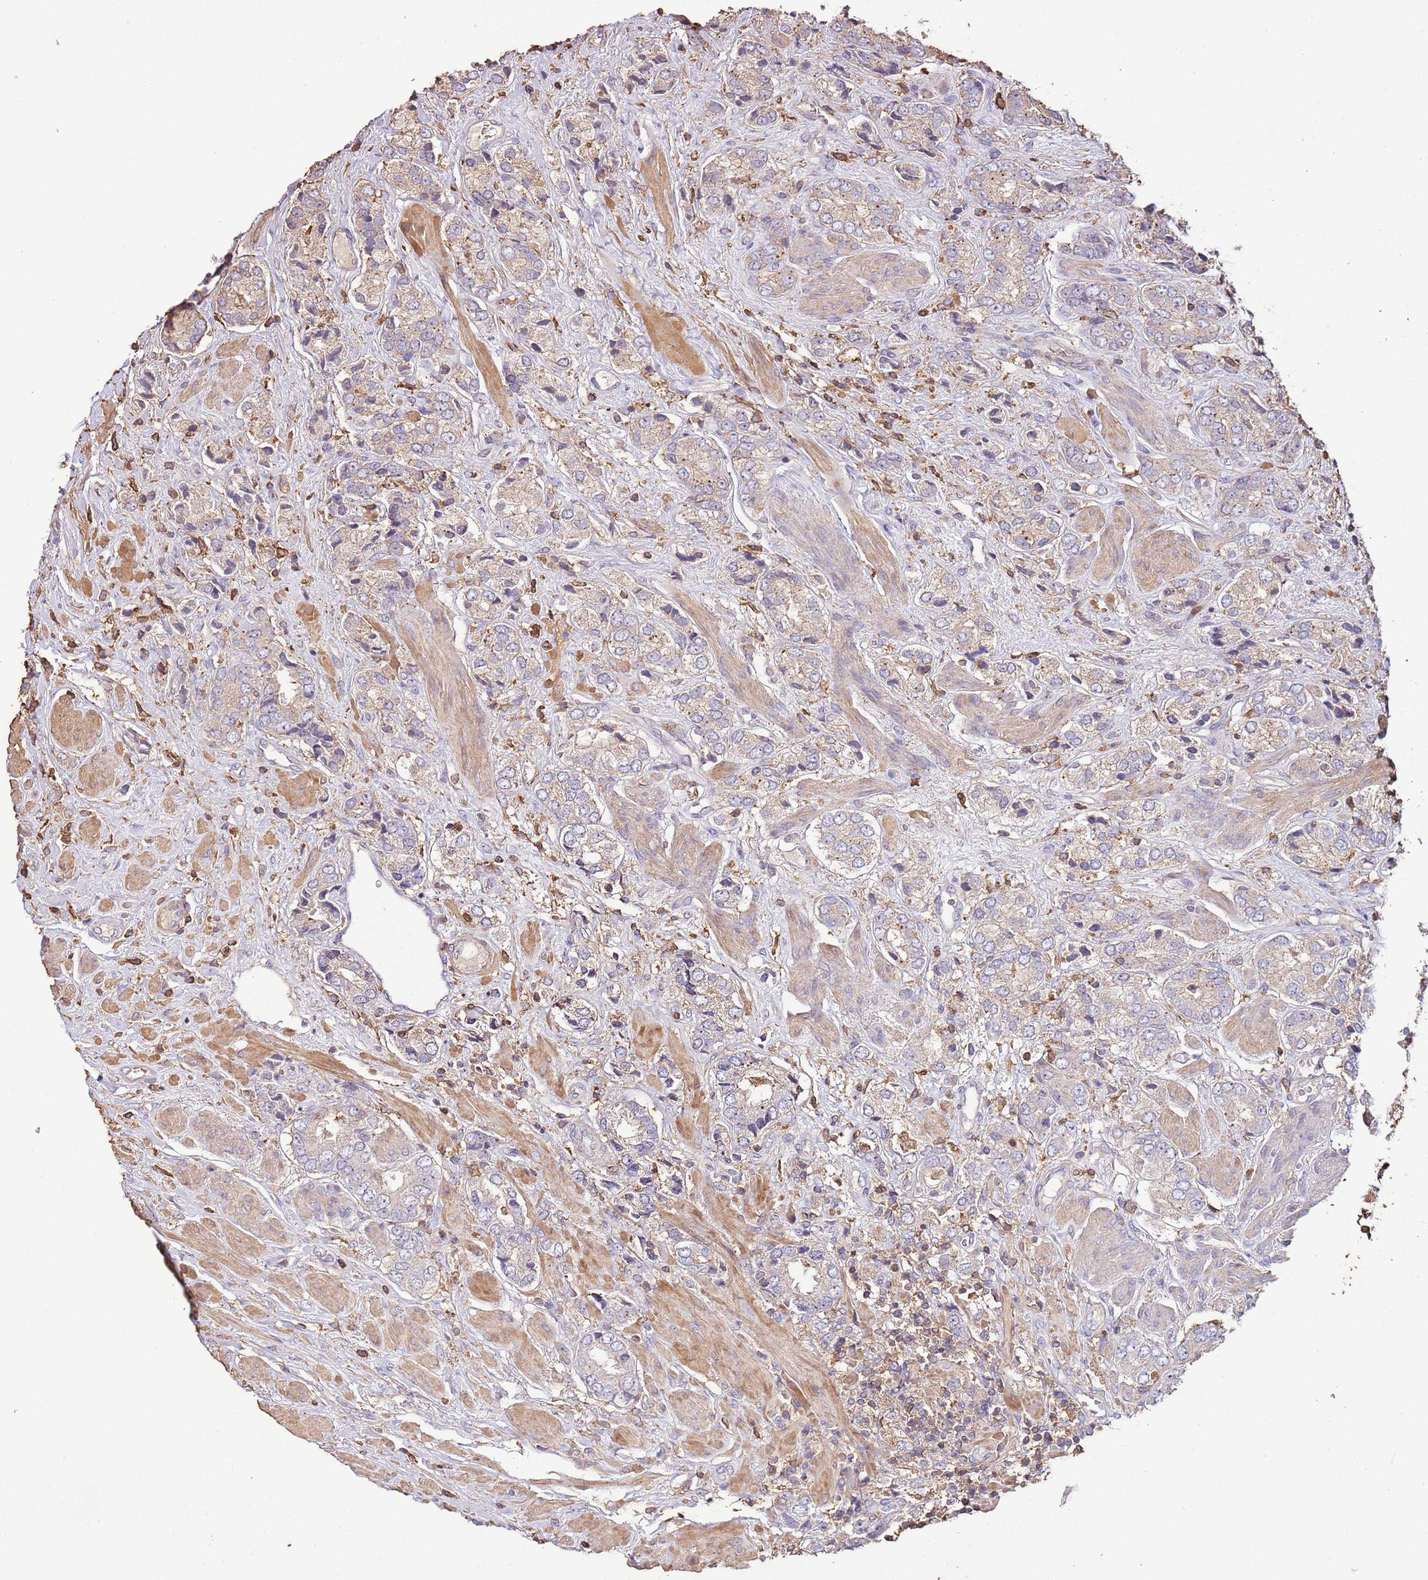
{"staining": {"intensity": "moderate", "quantity": "<25%", "location": "cytoplasmic/membranous"}, "tissue": "prostate cancer", "cell_type": "Tumor cells", "image_type": "cancer", "snomed": [{"axis": "morphology", "description": "Adenocarcinoma, High grade"}, {"axis": "topography", "description": "Prostate and seminal vesicle, NOS"}], "caption": "Immunohistochemistry (DAB (3,3'-diaminobenzidine)) staining of human prostate high-grade adenocarcinoma reveals moderate cytoplasmic/membranous protein expression in approximately <25% of tumor cells.", "gene": "ARL10", "patient": {"sex": "male", "age": 64}}